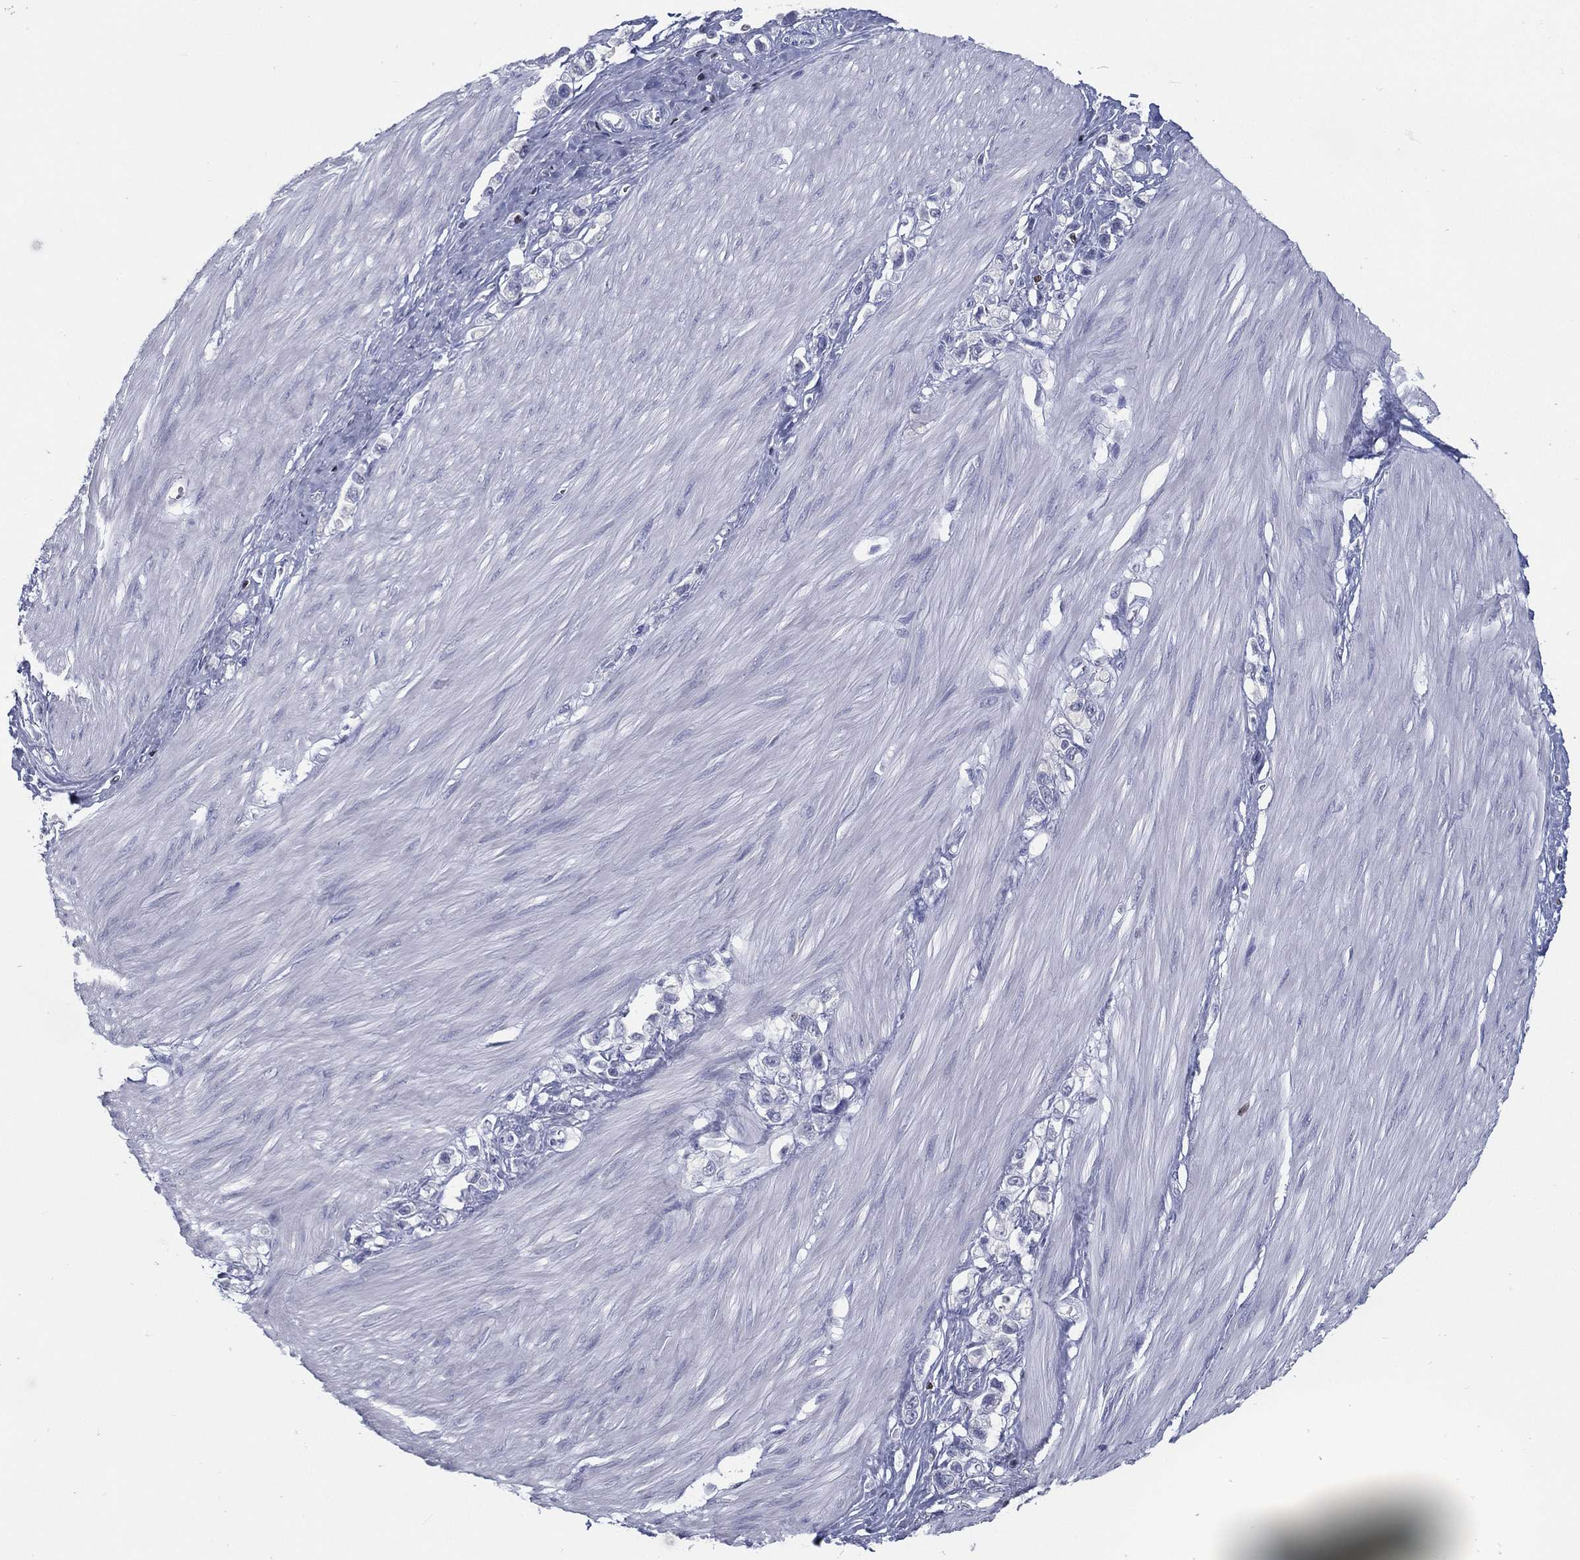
{"staining": {"intensity": "negative", "quantity": "none", "location": "none"}, "tissue": "stomach cancer", "cell_type": "Tumor cells", "image_type": "cancer", "snomed": [{"axis": "morphology", "description": "Normal tissue, NOS"}, {"axis": "morphology", "description": "Adenocarcinoma, NOS"}, {"axis": "morphology", "description": "Adenocarcinoma, High grade"}, {"axis": "topography", "description": "Stomach, upper"}, {"axis": "topography", "description": "Stomach"}], "caption": "Stomach adenocarcinoma was stained to show a protein in brown. There is no significant staining in tumor cells.", "gene": "PYHIN1", "patient": {"sex": "female", "age": 65}}